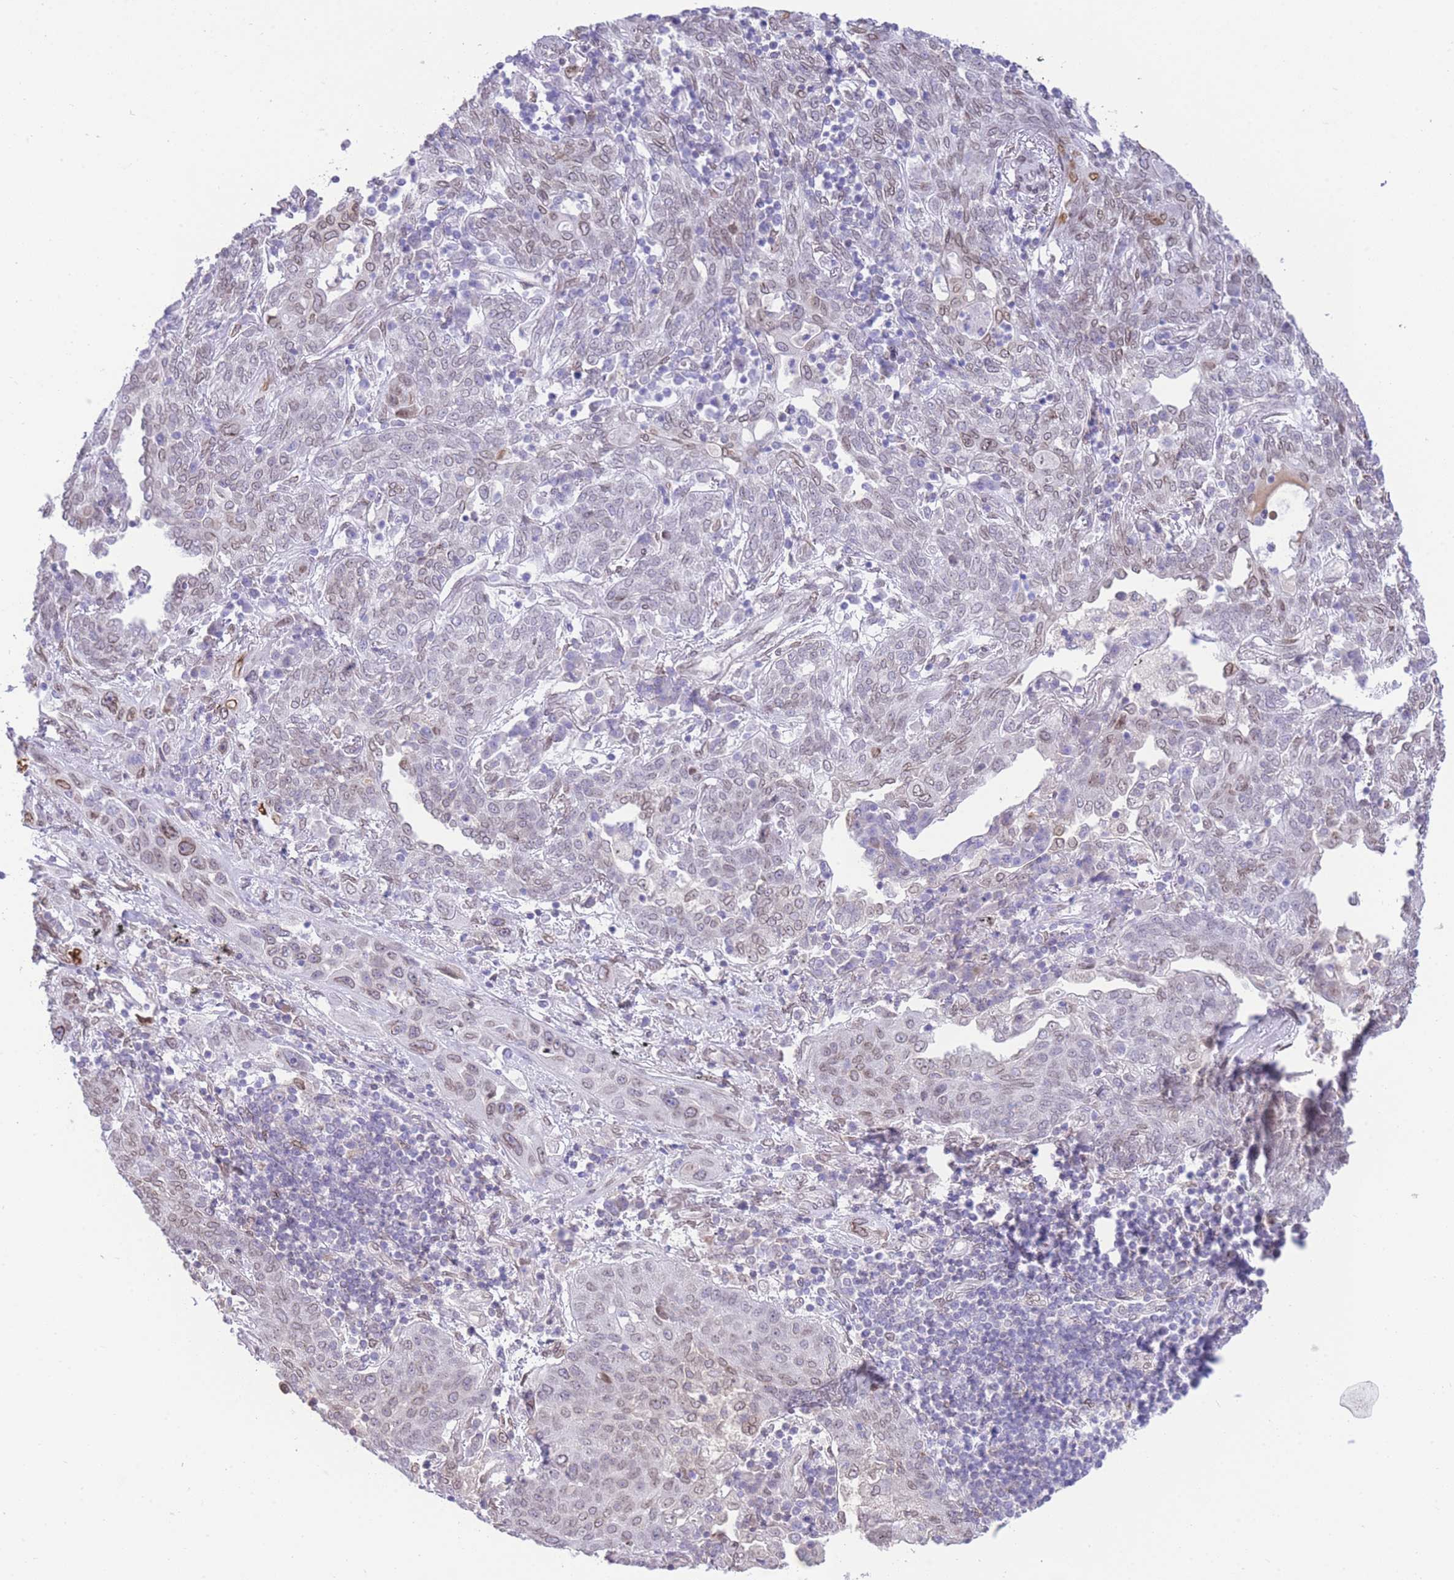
{"staining": {"intensity": "weak", "quantity": "25%-75%", "location": "nuclear"}, "tissue": "lung cancer", "cell_type": "Tumor cells", "image_type": "cancer", "snomed": [{"axis": "morphology", "description": "Squamous cell carcinoma, NOS"}, {"axis": "topography", "description": "Lung"}], "caption": "A brown stain shows weak nuclear expression of a protein in lung cancer (squamous cell carcinoma) tumor cells. Nuclei are stained in blue.", "gene": "OR10AD1", "patient": {"sex": "female", "age": 70}}